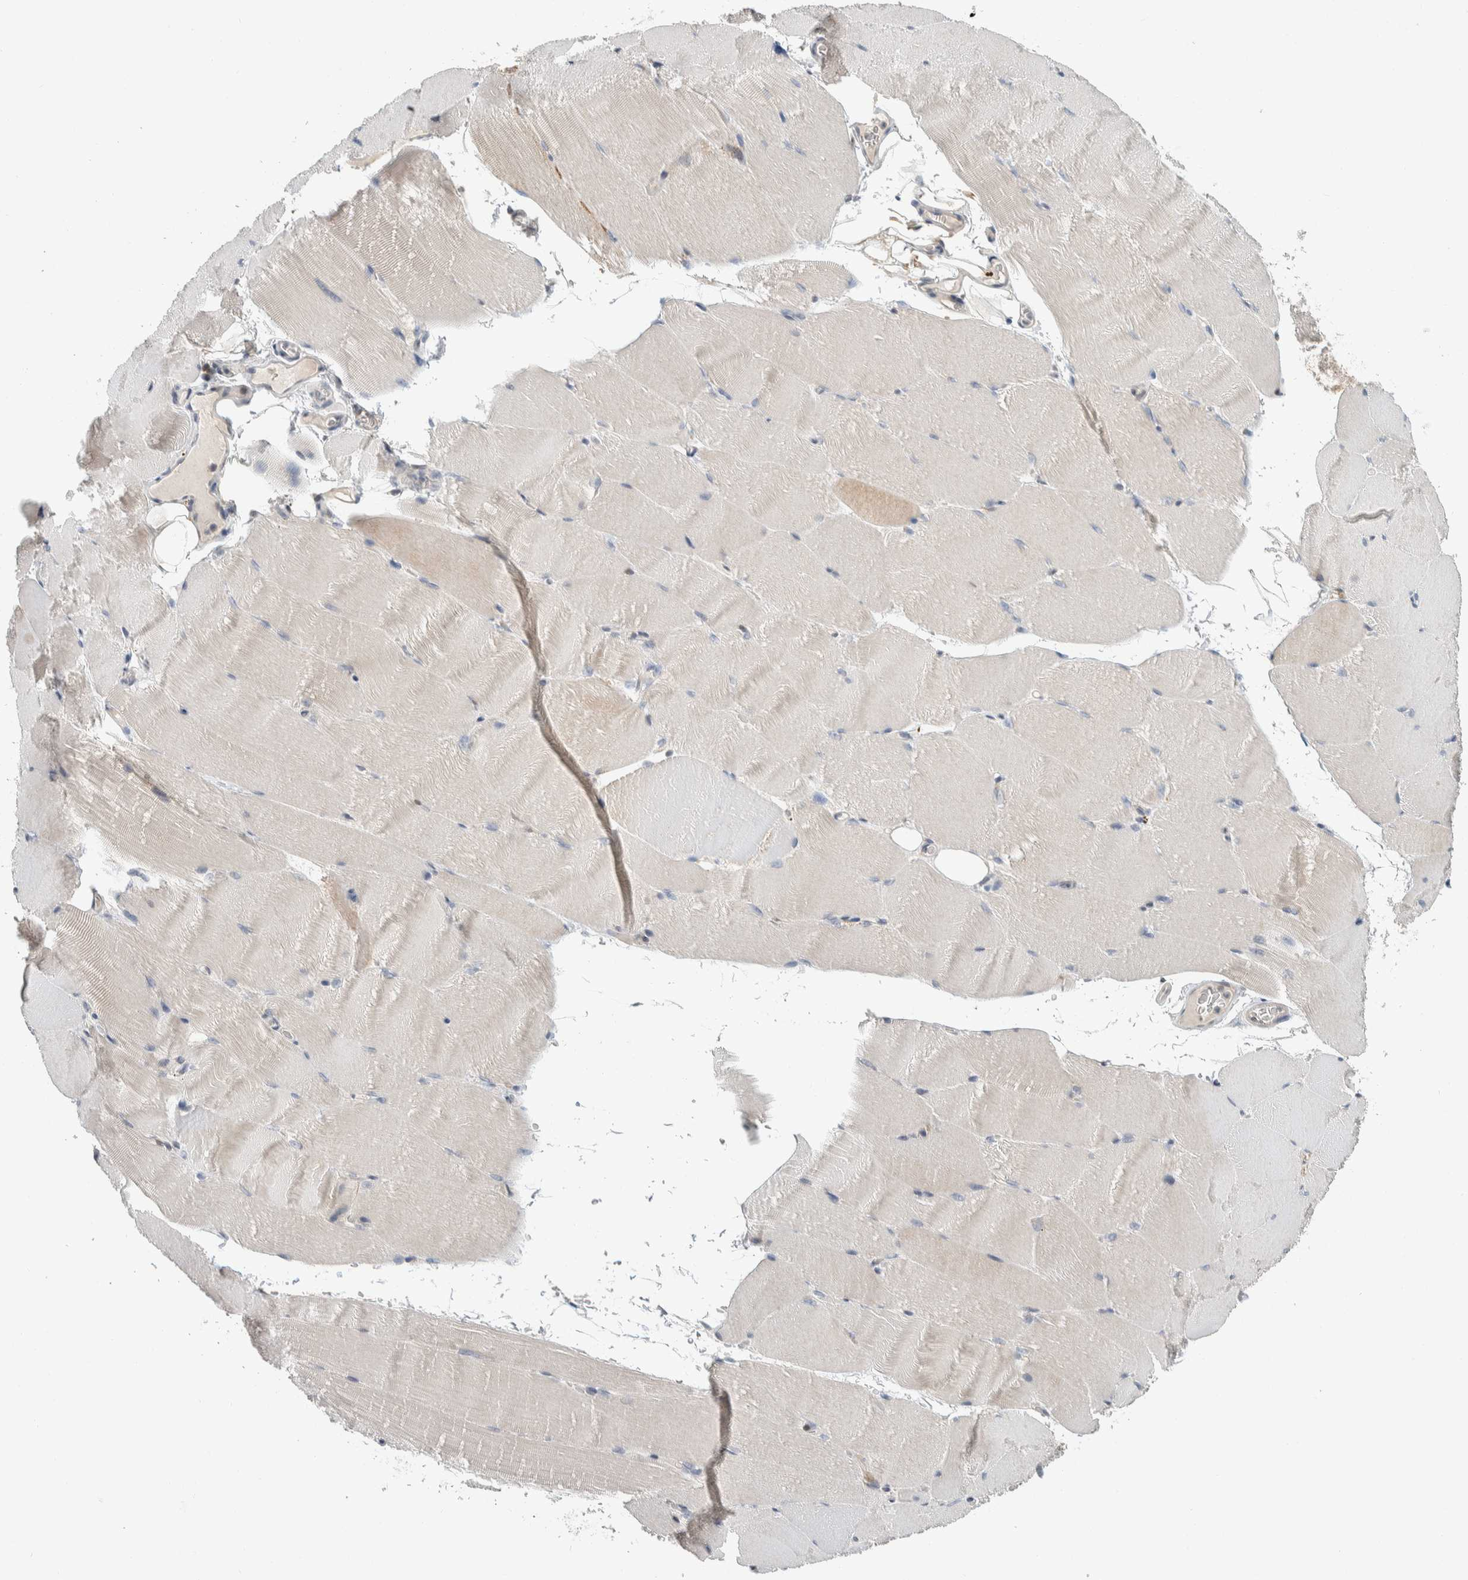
{"staining": {"intensity": "weak", "quantity": "<25%", "location": "cytoplasmic/membranous"}, "tissue": "skeletal muscle", "cell_type": "Myocytes", "image_type": "normal", "snomed": [{"axis": "morphology", "description": "Normal tissue, NOS"}, {"axis": "topography", "description": "Skeletal muscle"}, {"axis": "topography", "description": "Parathyroid gland"}], "caption": "High magnification brightfield microscopy of normal skeletal muscle stained with DAB (3,3'-diaminobenzidine) (brown) and counterstained with hematoxylin (blue): myocytes show no significant expression. (Stains: DAB (3,3'-diaminobenzidine) immunohistochemistry with hematoxylin counter stain, Microscopy: brightfield microscopy at high magnification).", "gene": "SHPK", "patient": {"sex": "female", "age": 37}}